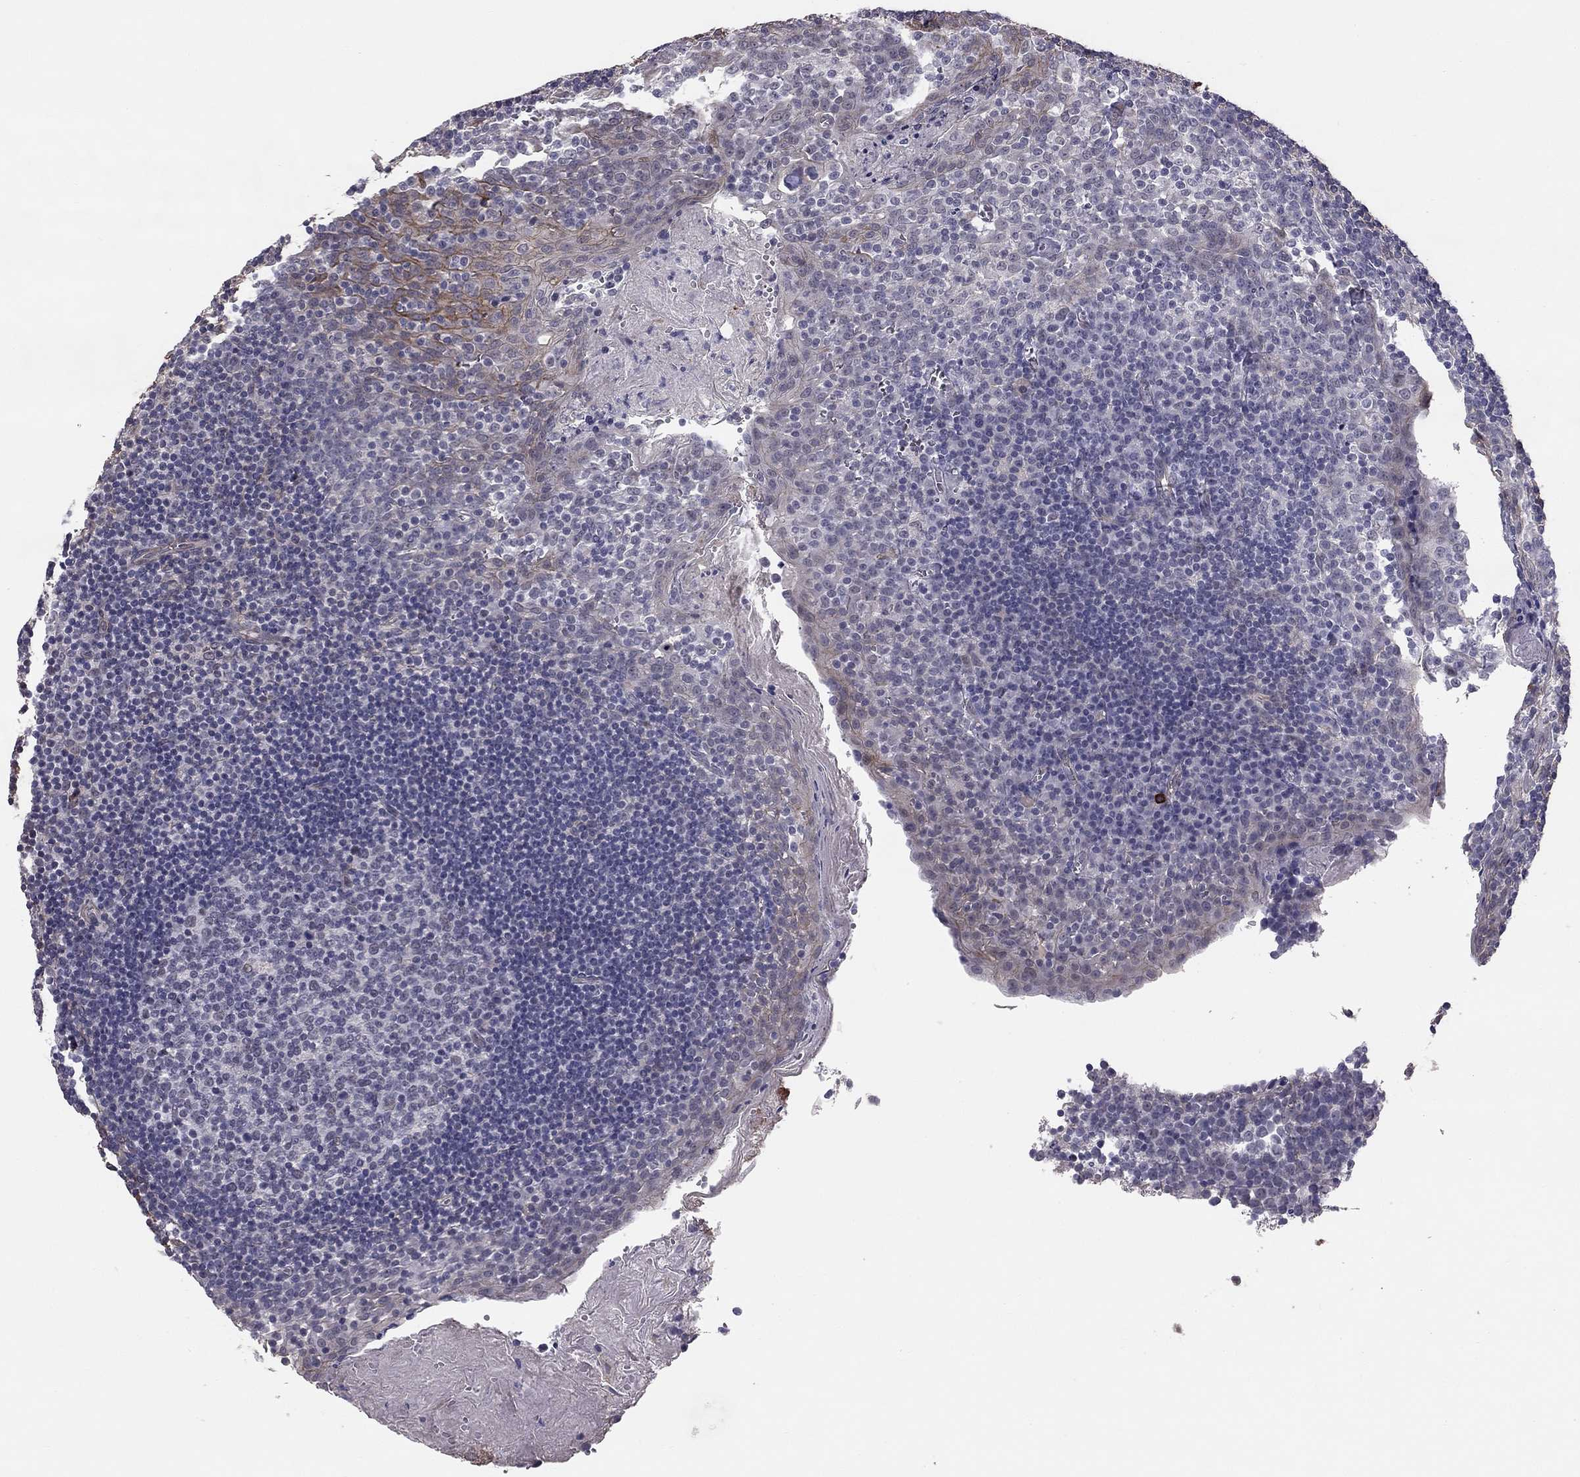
{"staining": {"intensity": "negative", "quantity": "none", "location": "none"}, "tissue": "lymph node", "cell_type": "Germinal center cells", "image_type": "normal", "snomed": [{"axis": "morphology", "description": "Normal tissue, NOS"}, {"axis": "topography", "description": "Lymph node"}], "caption": "Human lymph node stained for a protein using IHC reveals no staining in germinal center cells.", "gene": "GJB4", "patient": {"sex": "female", "age": 21}}